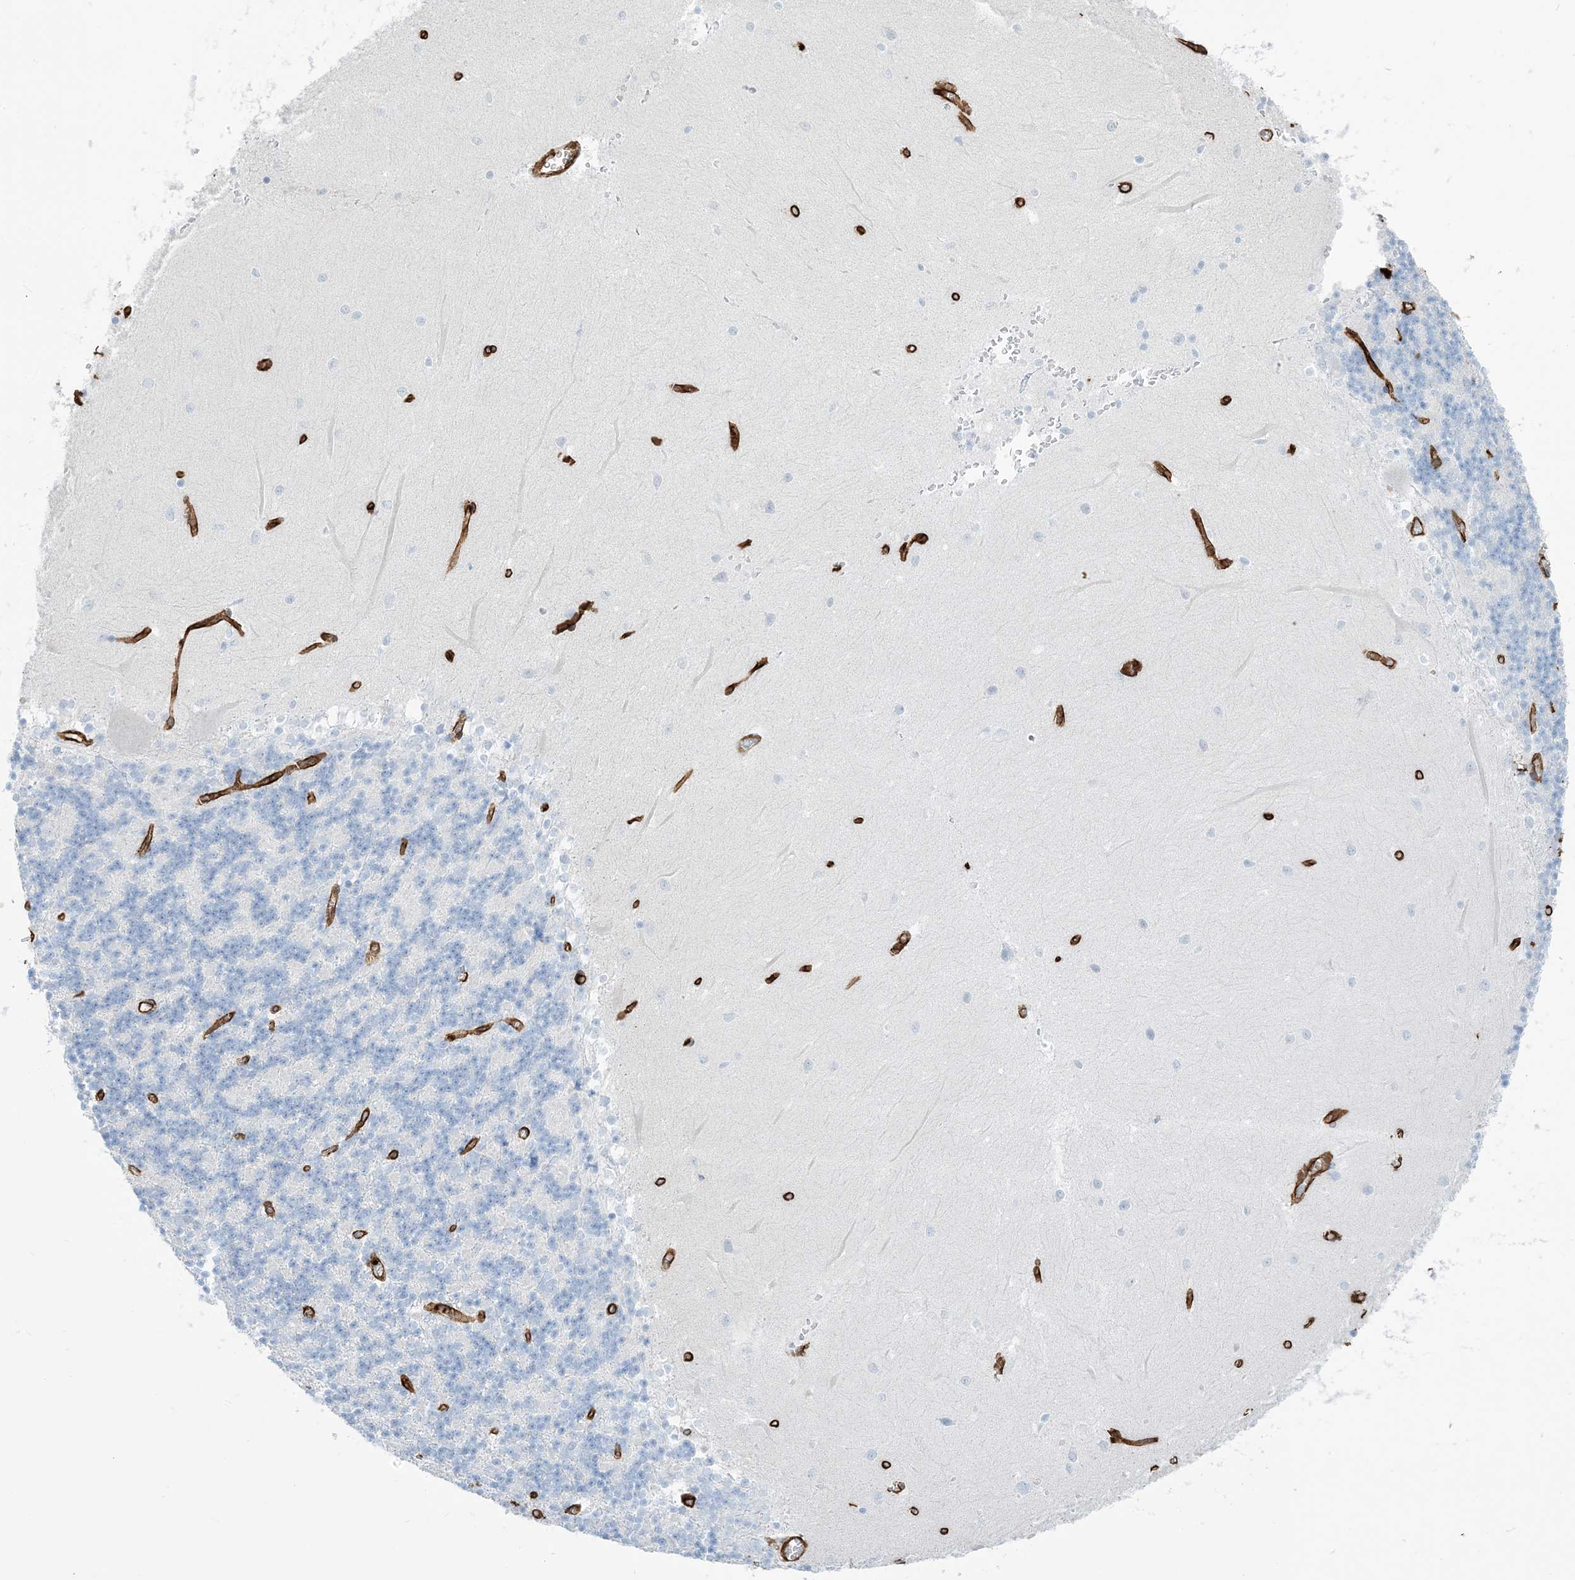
{"staining": {"intensity": "negative", "quantity": "none", "location": "none"}, "tissue": "cerebellum", "cell_type": "Cells in granular layer", "image_type": "normal", "snomed": [{"axis": "morphology", "description": "Normal tissue, NOS"}, {"axis": "topography", "description": "Cerebellum"}], "caption": "IHC of unremarkable cerebellum reveals no expression in cells in granular layer.", "gene": "EPS8L3", "patient": {"sex": "male", "age": 37}}